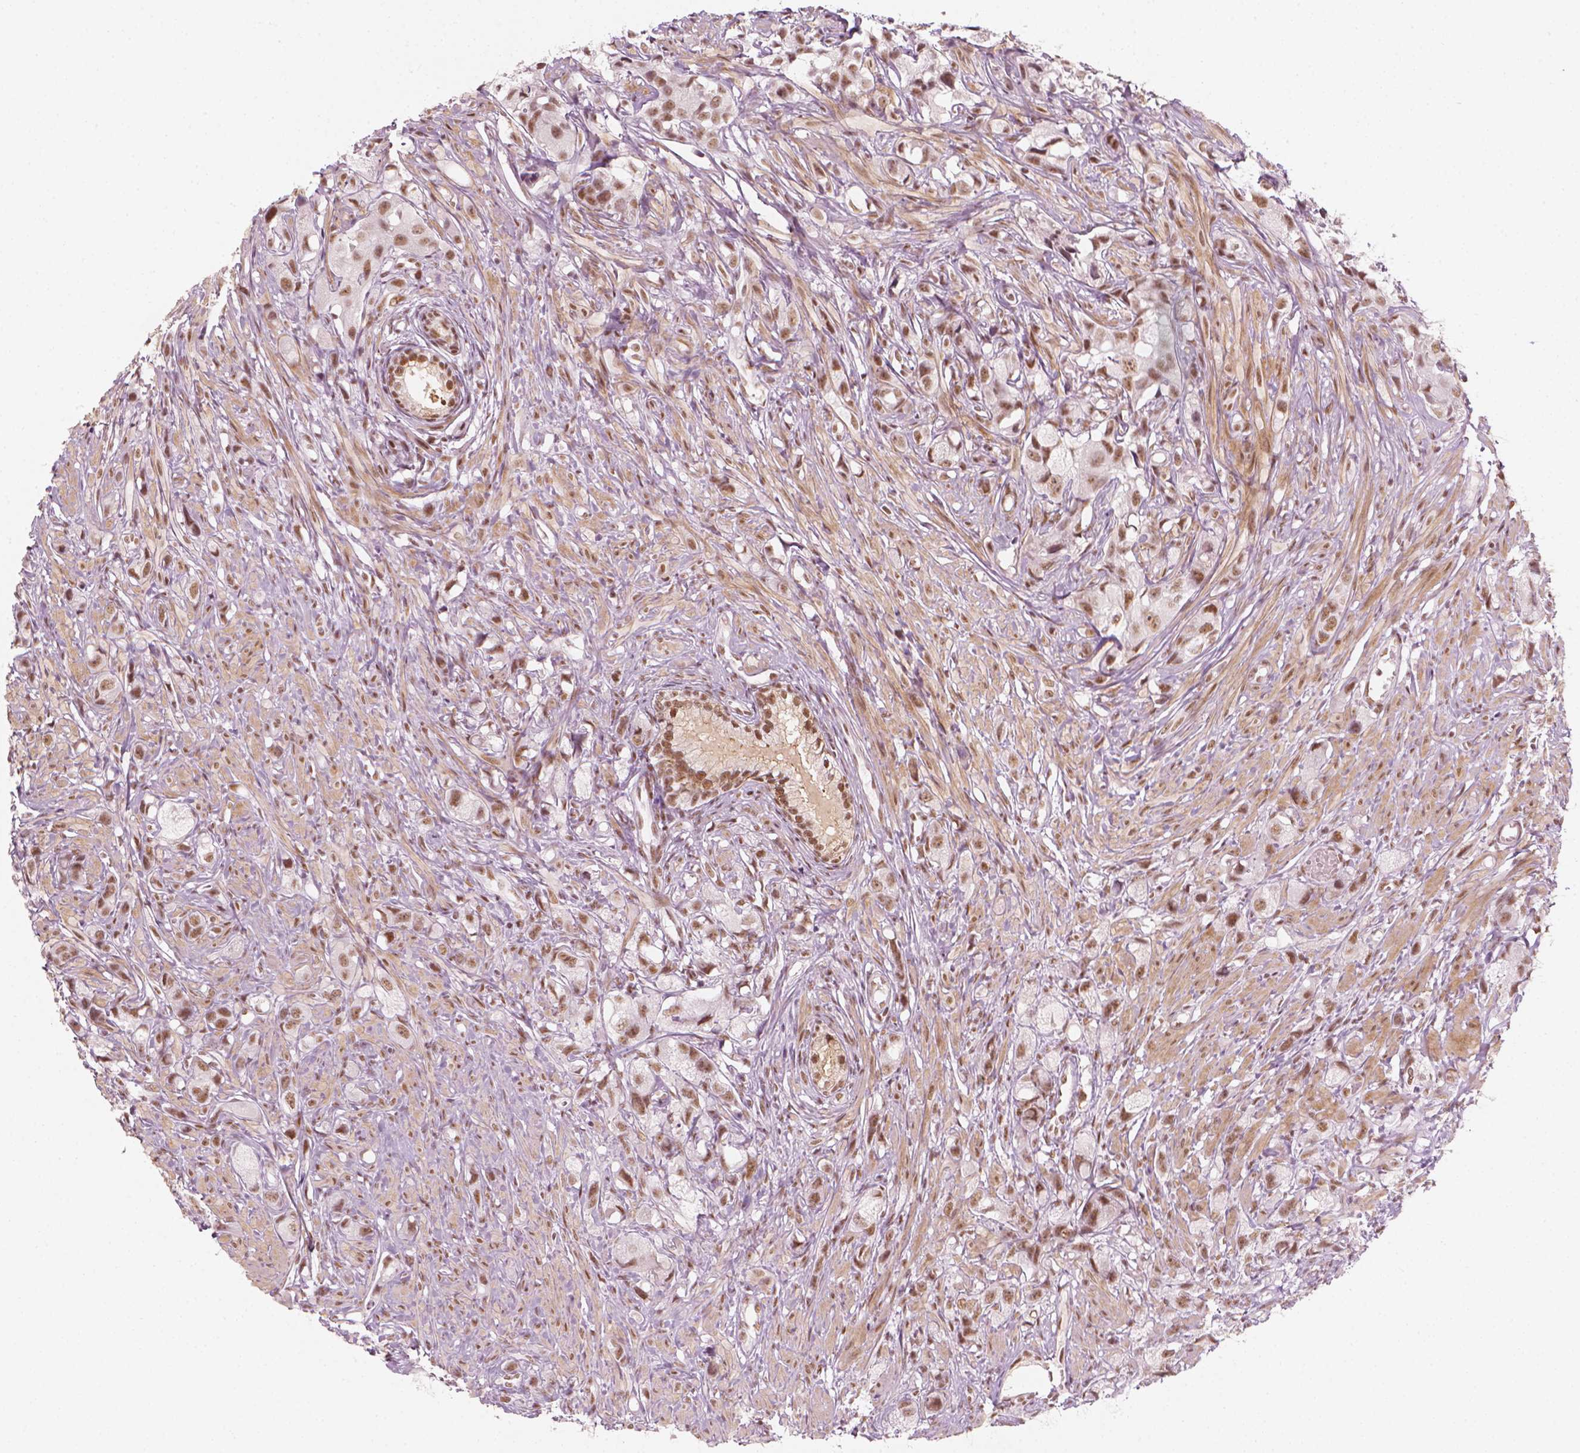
{"staining": {"intensity": "moderate", "quantity": ">75%", "location": "nuclear"}, "tissue": "prostate cancer", "cell_type": "Tumor cells", "image_type": "cancer", "snomed": [{"axis": "morphology", "description": "Adenocarcinoma, High grade"}, {"axis": "topography", "description": "Prostate"}], "caption": "Immunohistochemical staining of human prostate cancer reveals moderate nuclear protein positivity in approximately >75% of tumor cells. Nuclei are stained in blue.", "gene": "ELF2", "patient": {"sex": "male", "age": 75}}